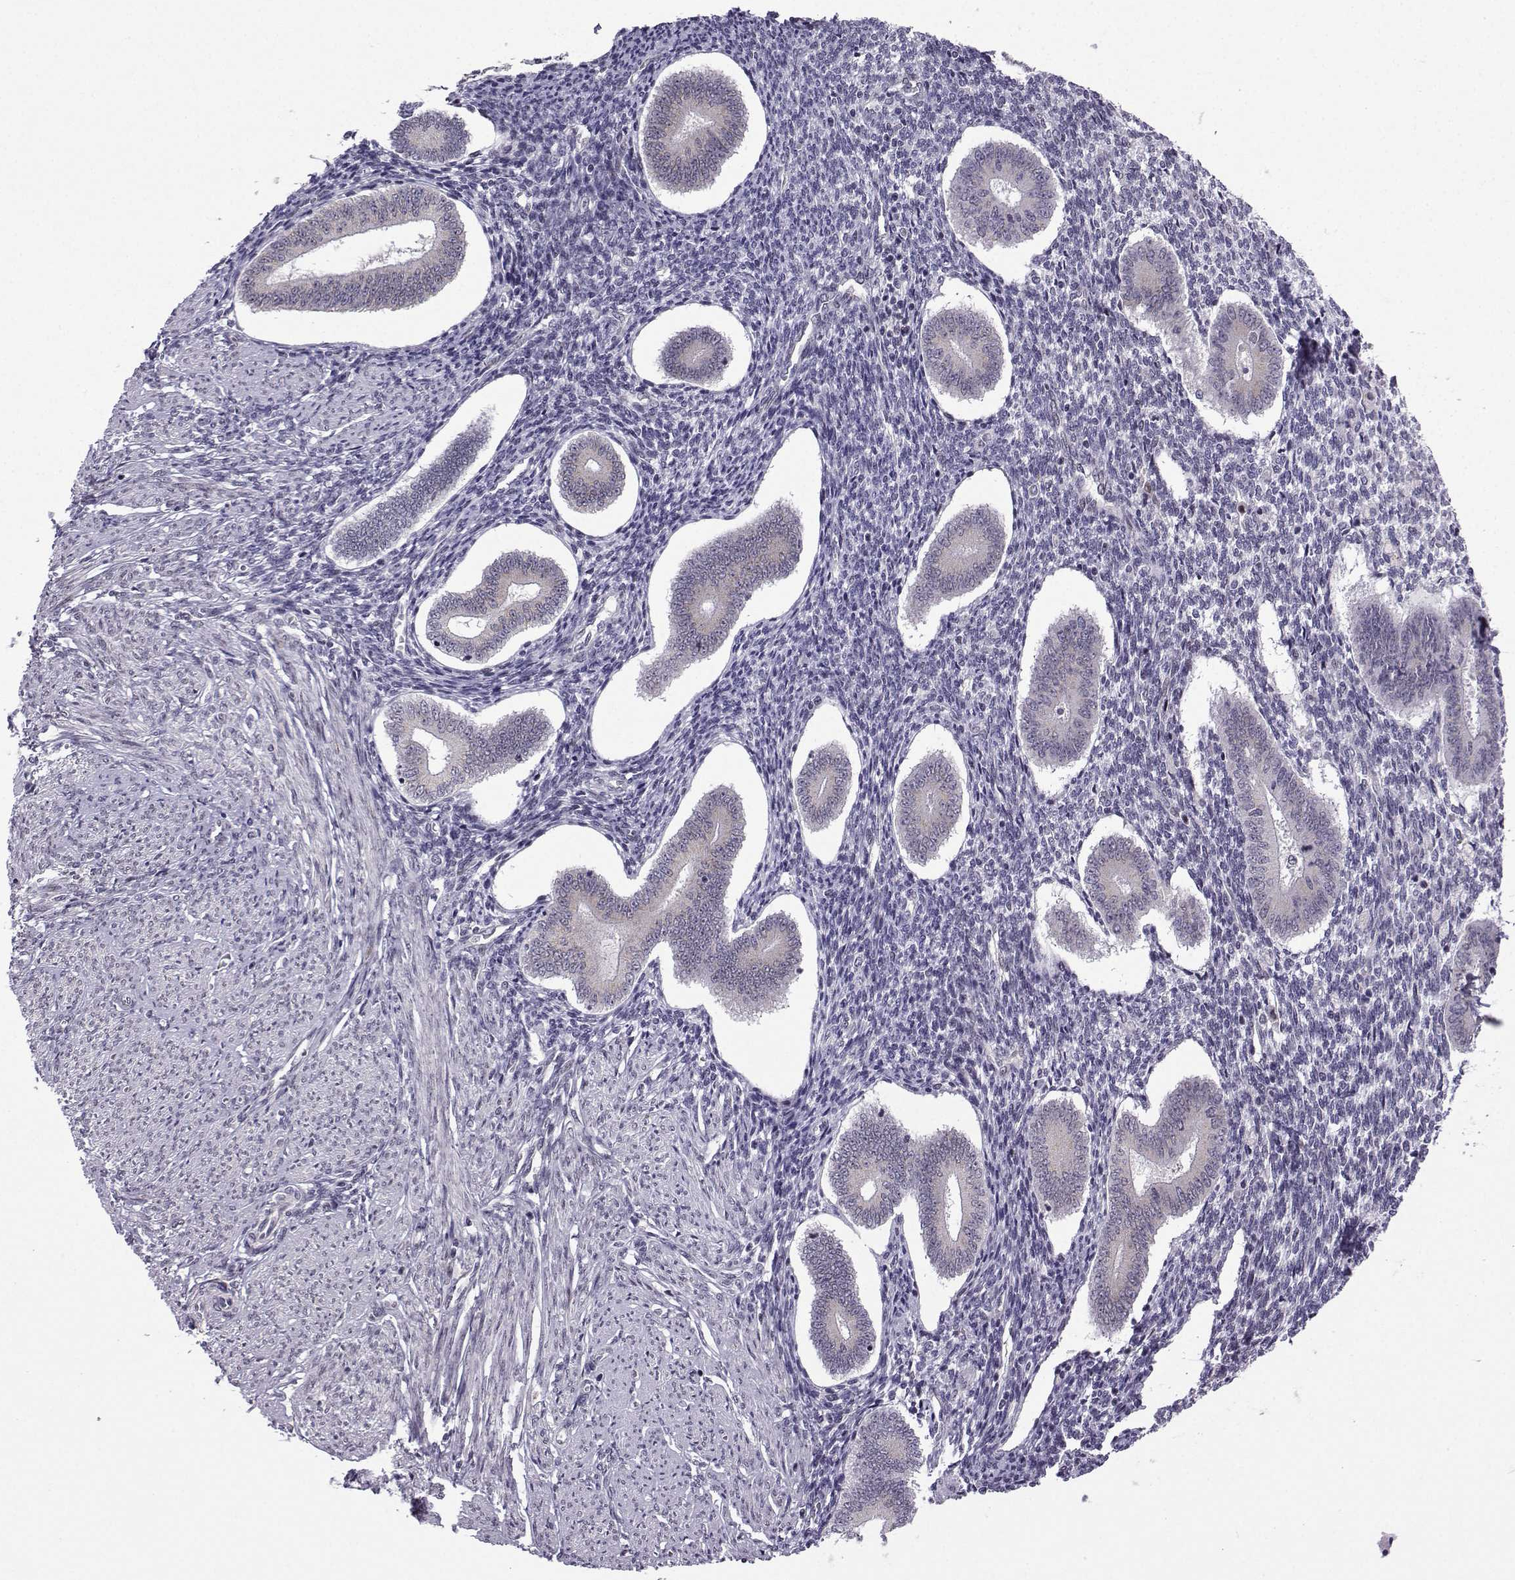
{"staining": {"intensity": "negative", "quantity": "none", "location": "none"}, "tissue": "endometrium", "cell_type": "Cells in endometrial stroma", "image_type": "normal", "snomed": [{"axis": "morphology", "description": "Normal tissue, NOS"}, {"axis": "topography", "description": "Endometrium"}], "caption": "High power microscopy image of an immunohistochemistry (IHC) image of benign endometrium, revealing no significant positivity in cells in endometrial stroma.", "gene": "FGF3", "patient": {"sex": "female", "age": 40}}